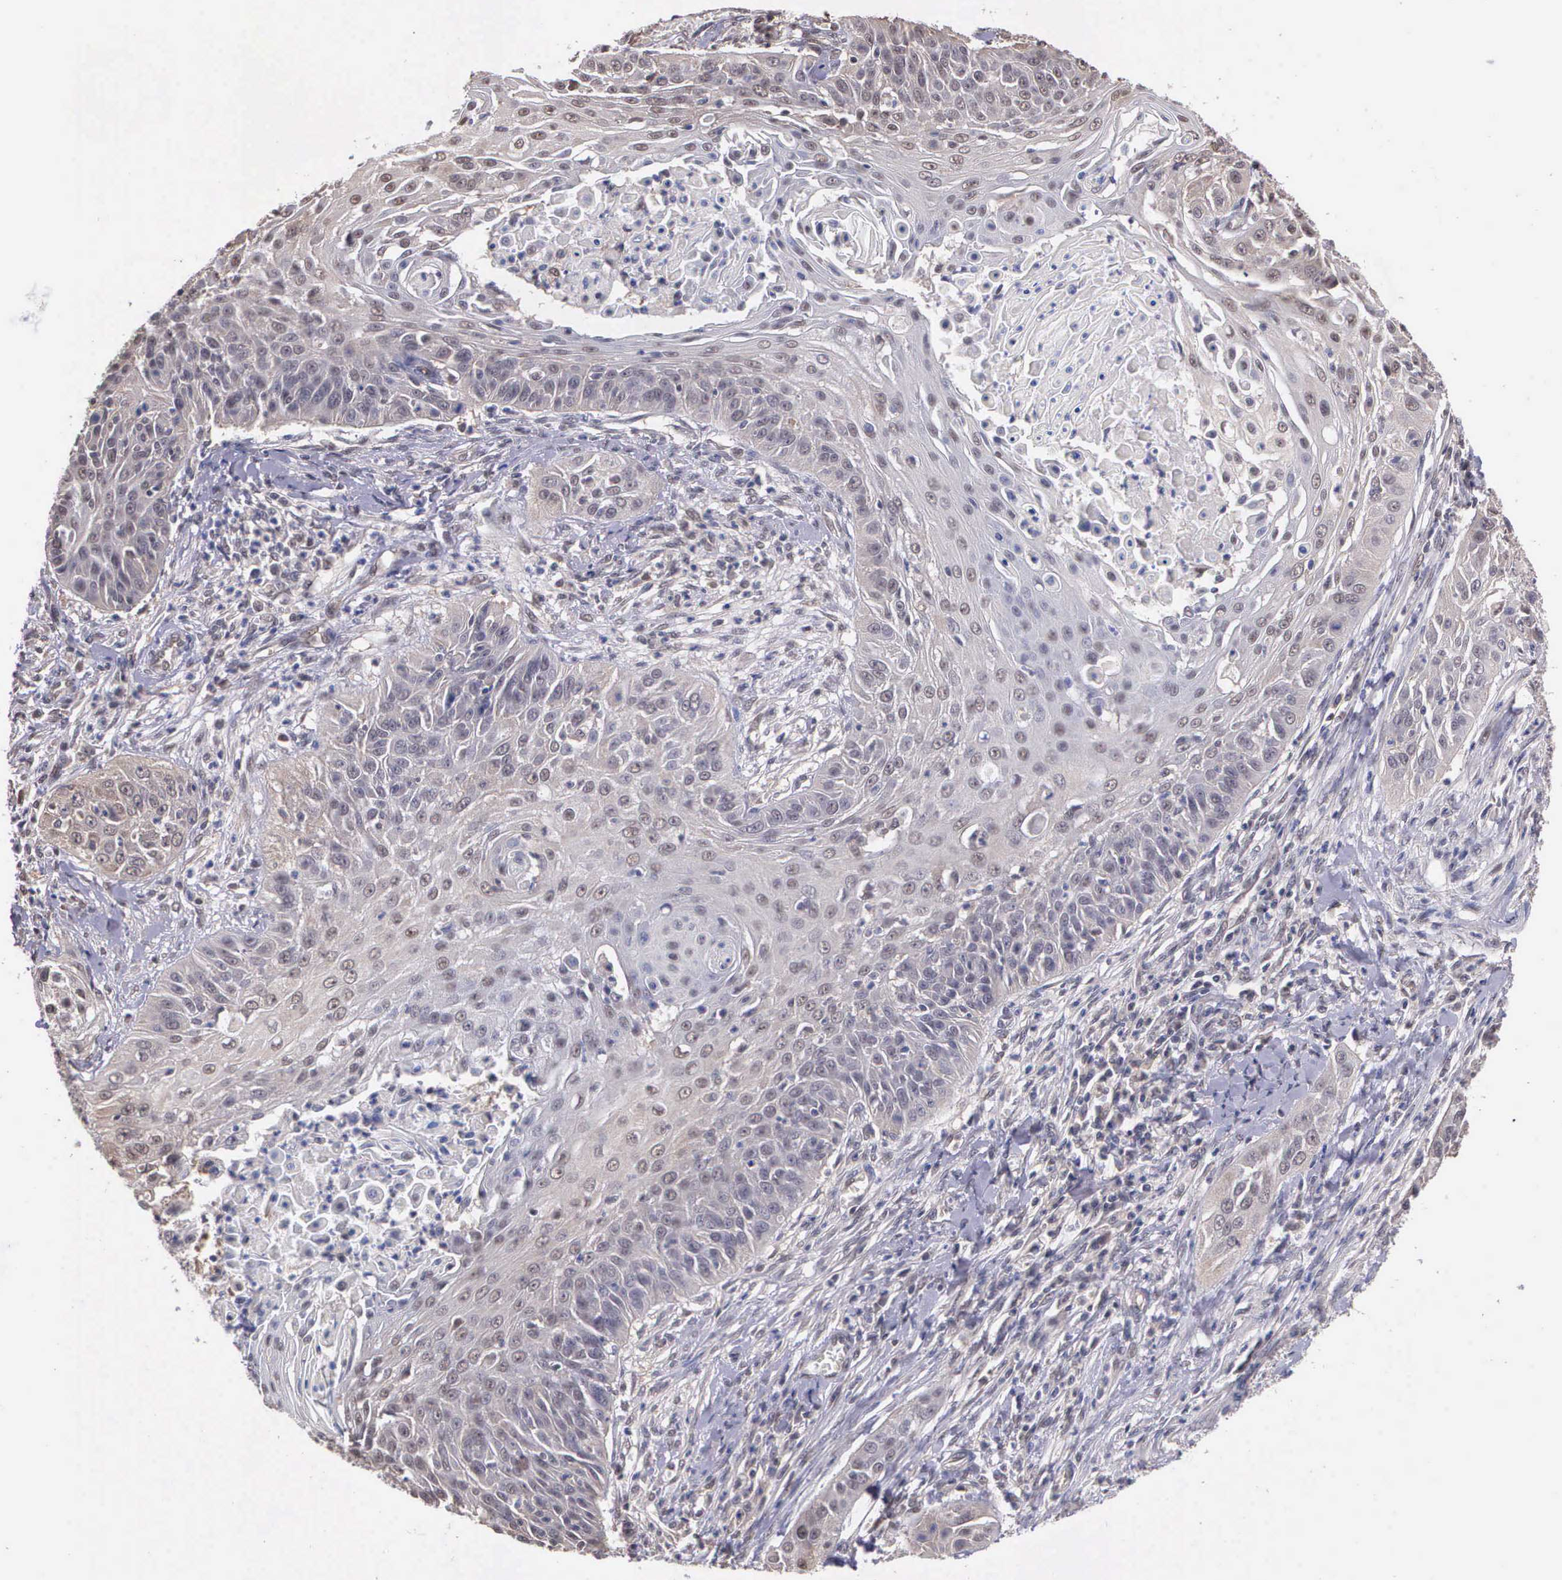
{"staining": {"intensity": "weak", "quantity": "25%-75%", "location": "cytoplasmic/membranous"}, "tissue": "cervical cancer", "cell_type": "Tumor cells", "image_type": "cancer", "snomed": [{"axis": "morphology", "description": "Squamous cell carcinoma, NOS"}, {"axis": "topography", "description": "Cervix"}], "caption": "The histopathology image shows staining of cervical cancer, revealing weak cytoplasmic/membranous protein staining (brown color) within tumor cells. (Stains: DAB (3,3'-diaminobenzidine) in brown, nuclei in blue, Microscopy: brightfield microscopy at high magnification).", "gene": "PSMC1", "patient": {"sex": "female", "age": 64}}